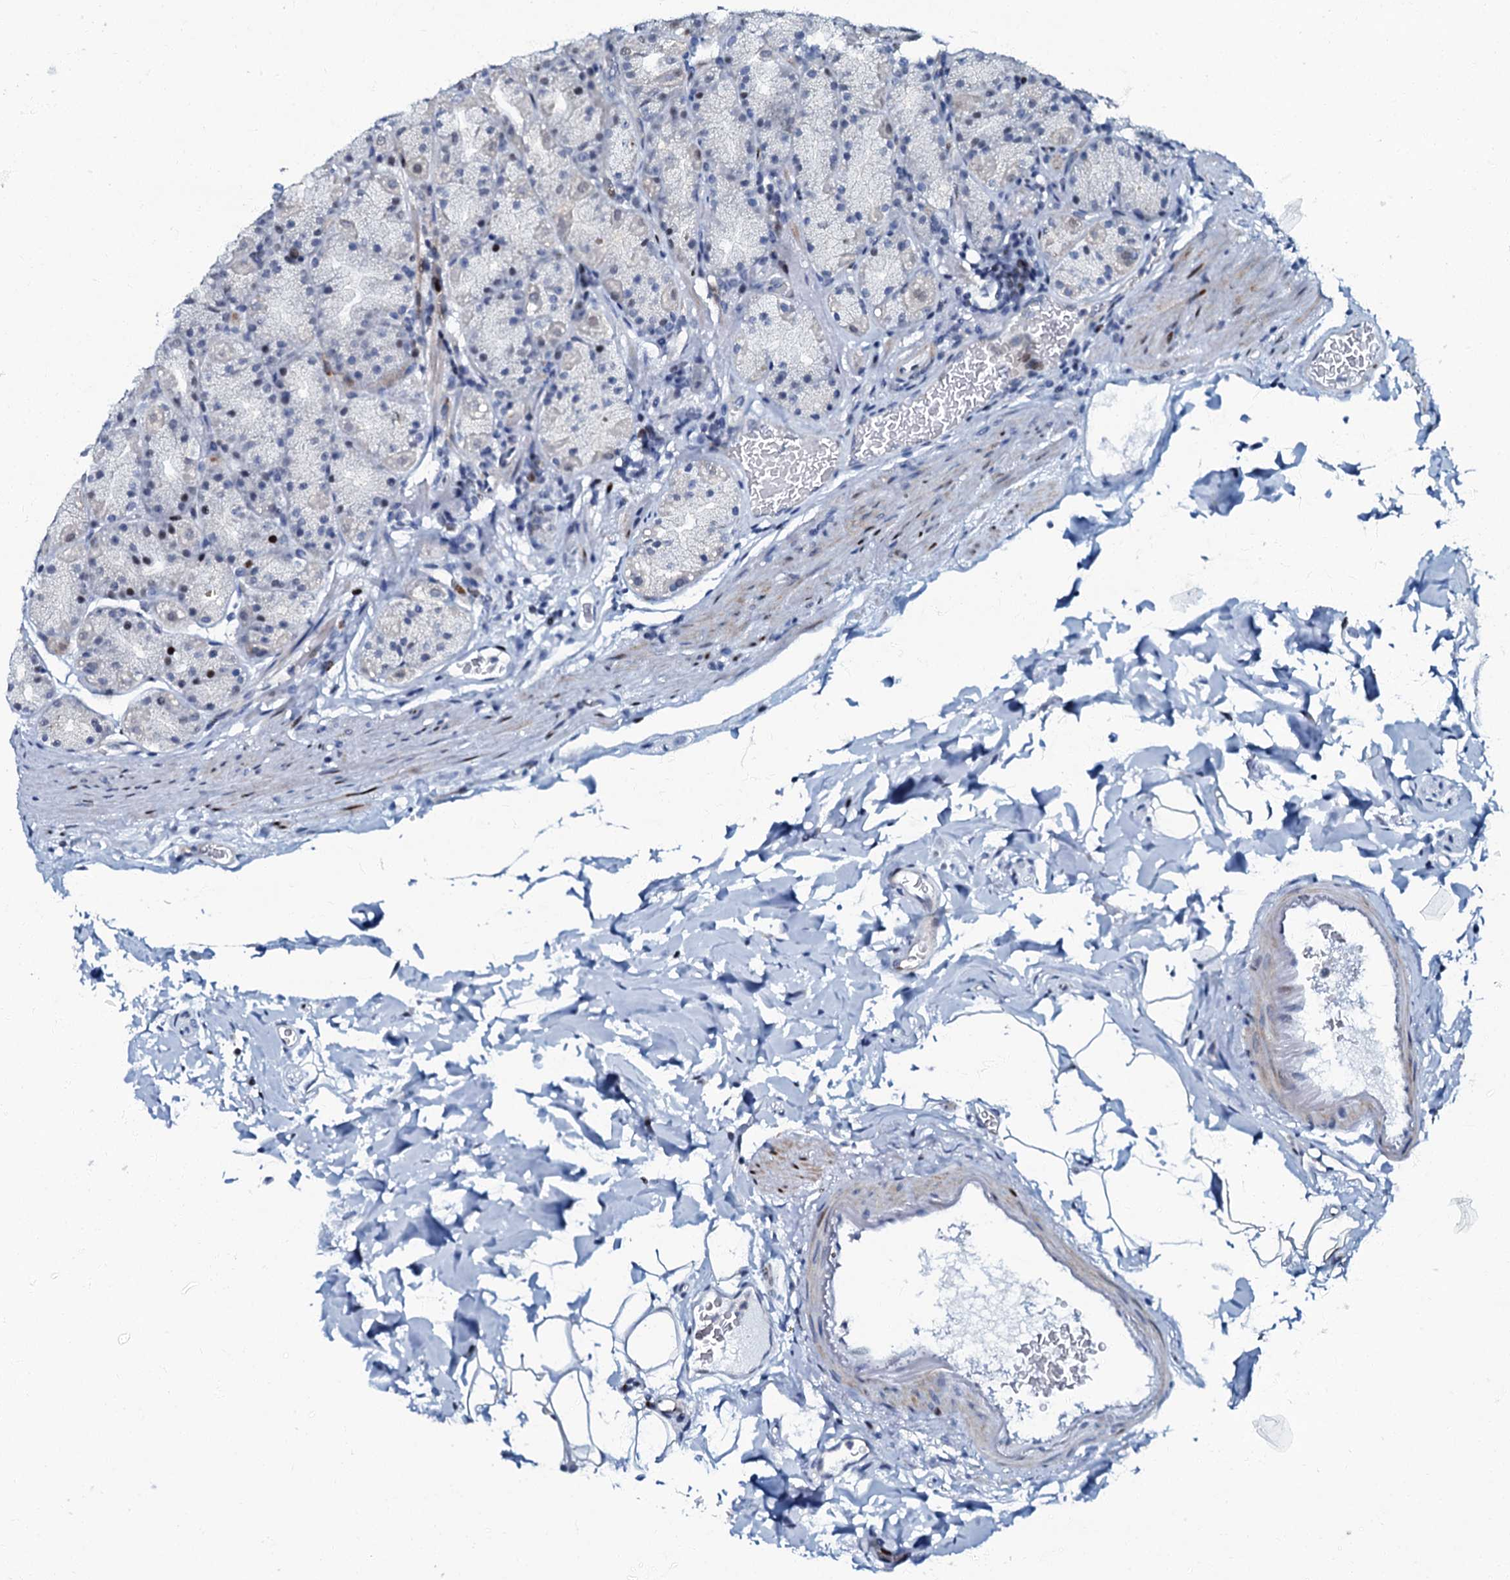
{"staining": {"intensity": "moderate", "quantity": "<25%", "location": "nuclear"}, "tissue": "stomach", "cell_type": "Glandular cells", "image_type": "normal", "snomed": [{"axis": "morphology", "description": "Normal tissue, NOS"}, {"axis": "topography", "description": "Stomach, upper"}], "caption": "Normal stomach displays moderate nuclear positivity in approximately <25% of glandular cells, visualized by immunohistochemistry.", "gene": "MFSD5", "patient": {"sex": "male", "age": 68}}